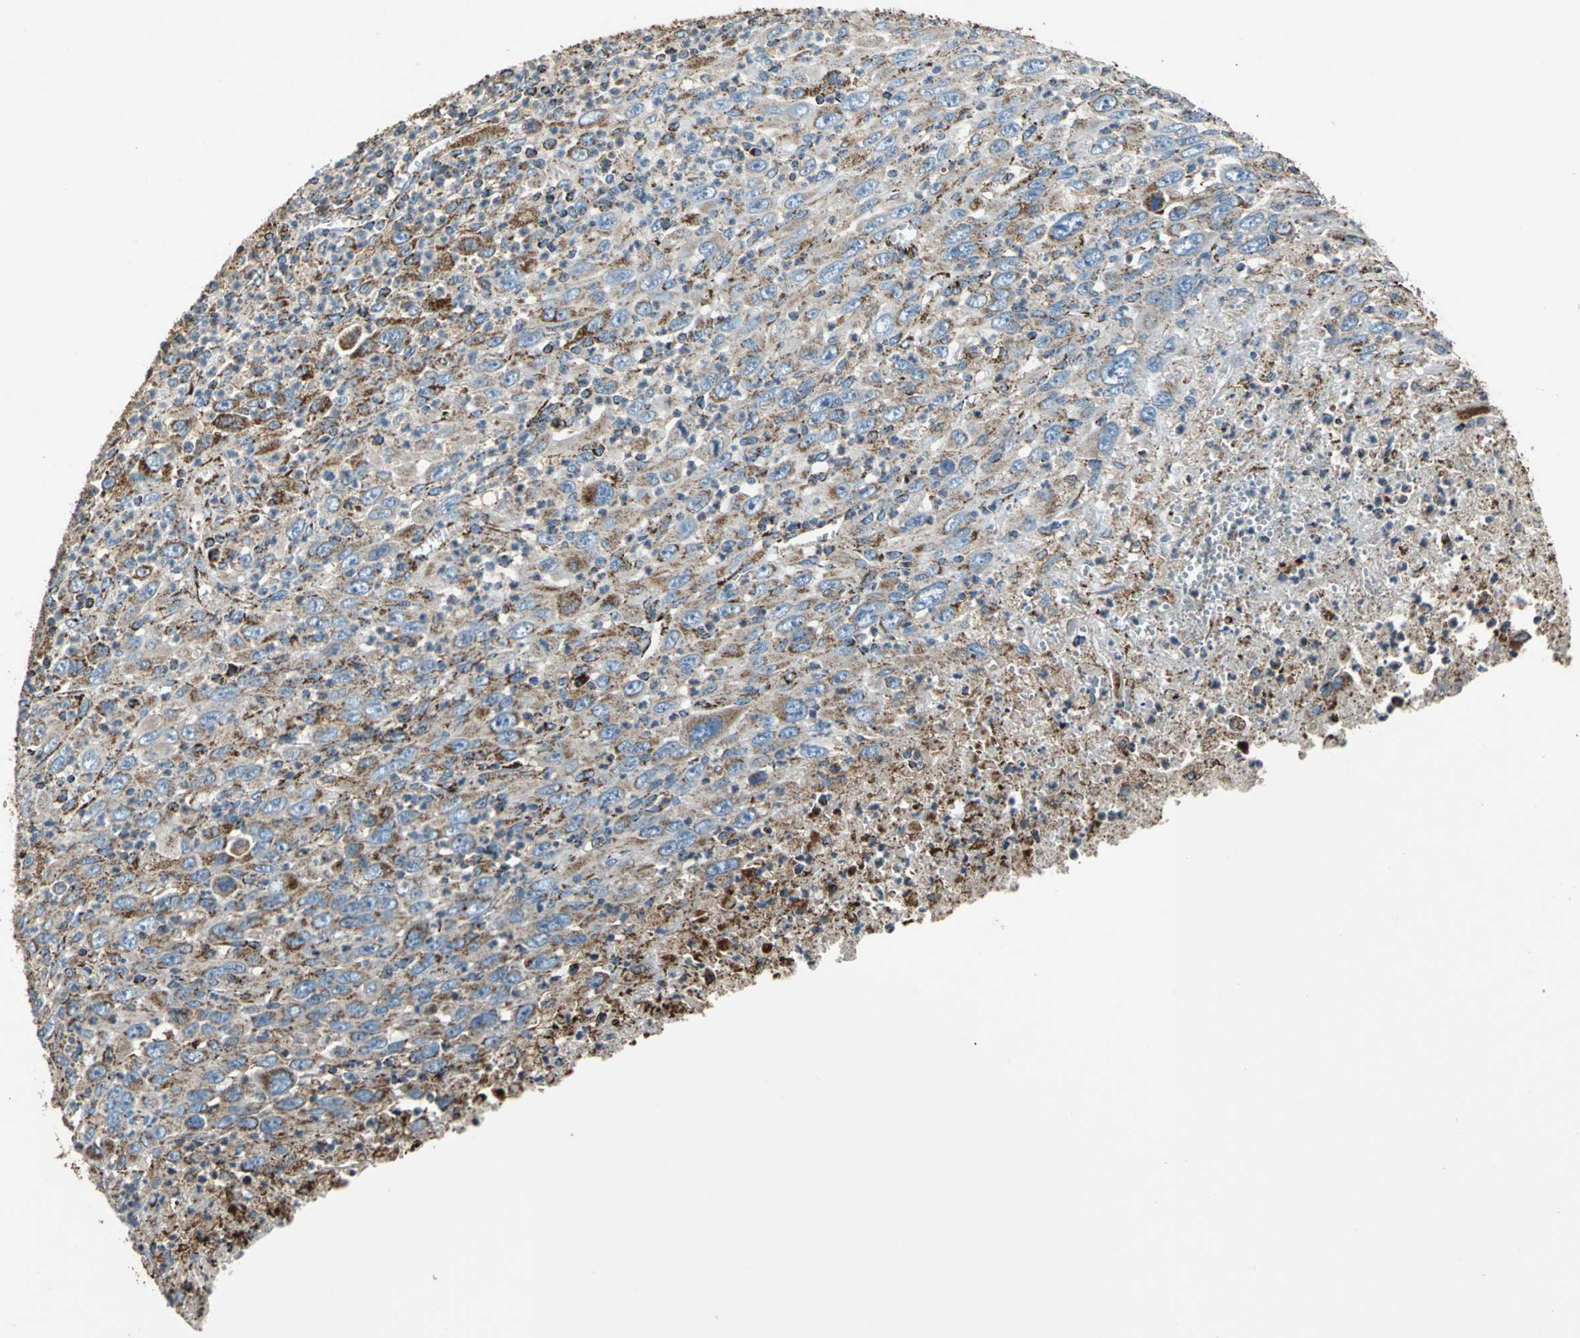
{"staining": {"intensity": "moderate", "quantity": ">75%", "location": "cytoplasmic/membranous"}, "tissue": "melanoma", "cell_type": "Tumor cells", "image_type": "cancer", "snomed": [{"axis": "morphology", "description": "Malignant melanoma, Metastatic site"}, {"axis": "topography", "description": "Skin"}], "caption": "Immunohistochemical staining of human melanoma reveals moderate cytoplasmic/membranous protein positivity in approximately >75% of tumor cells.", "gene": "ECH1", "patient": {"sex": "female", "age": 56}}